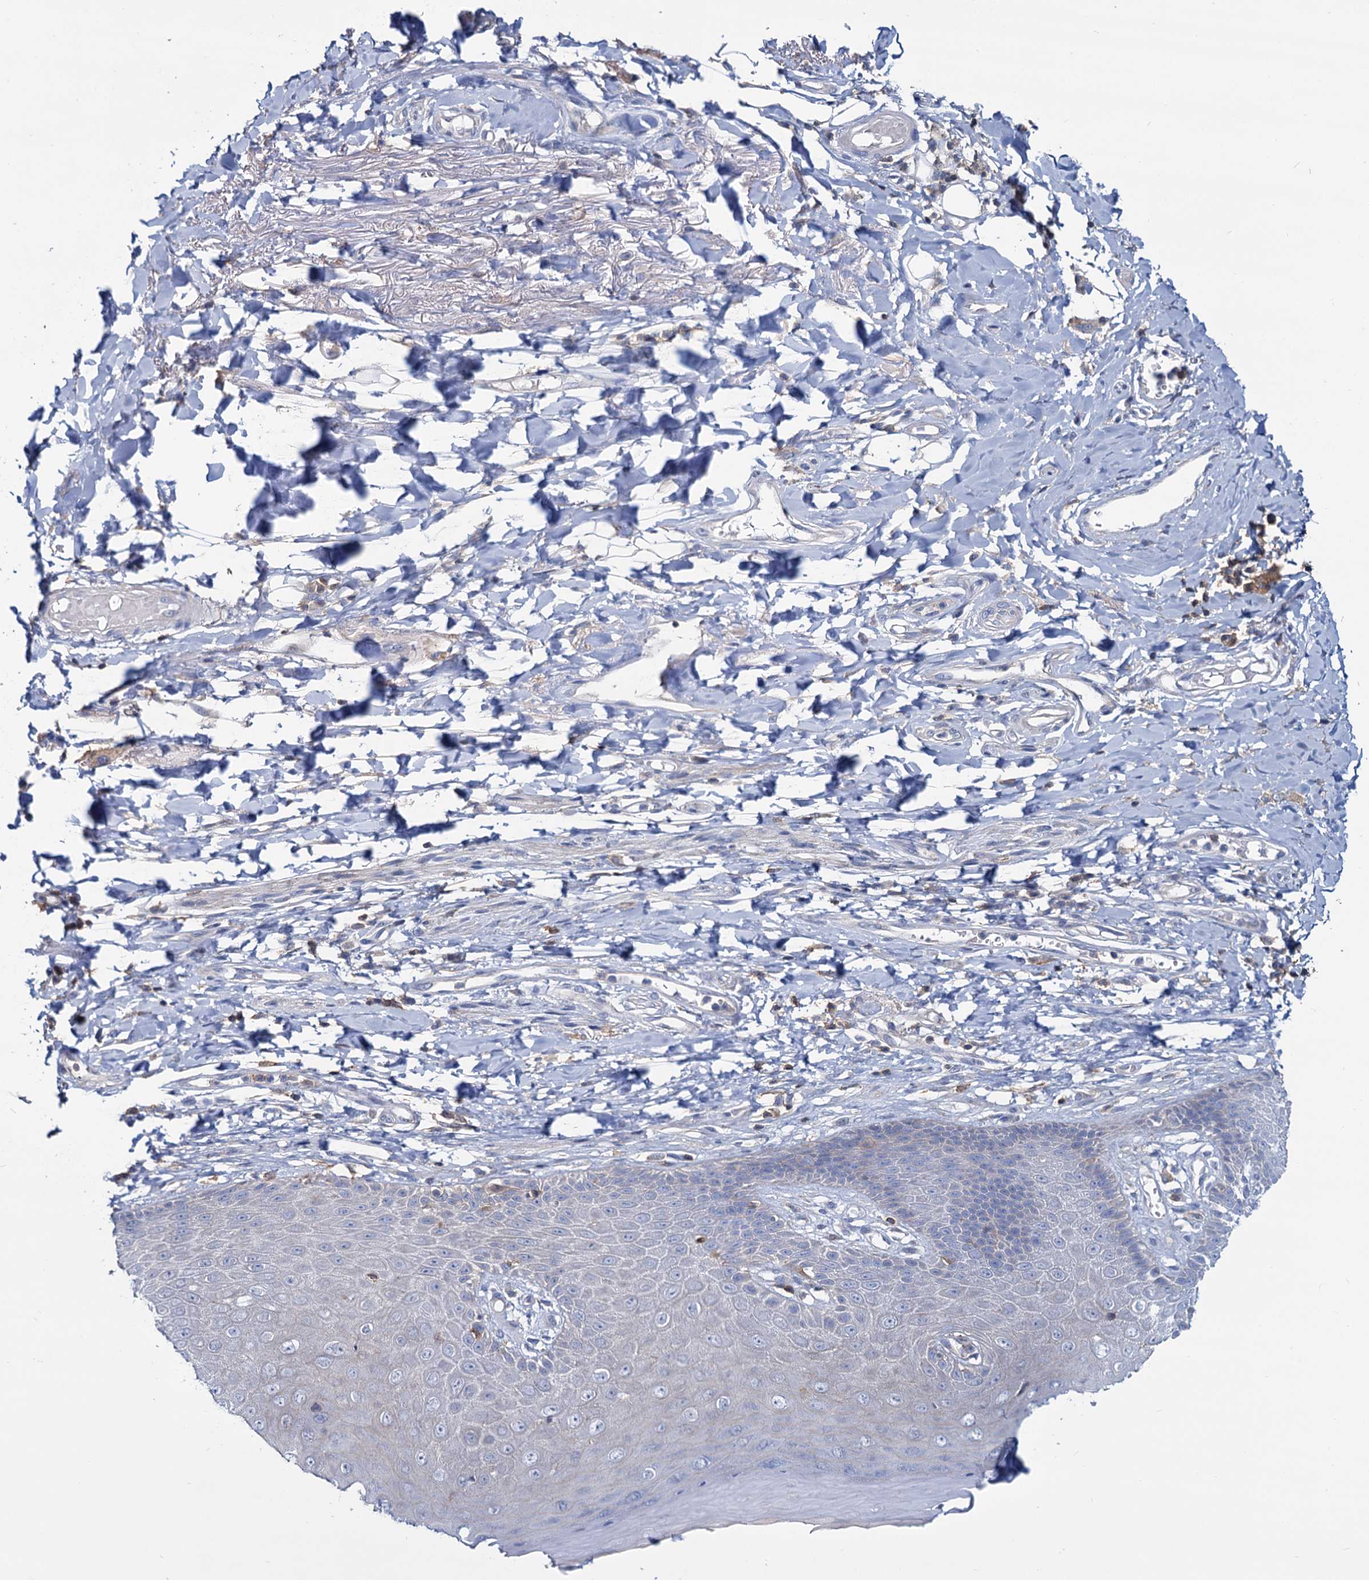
{"staining": {"intensity": "moderate", "quantity": "<25%", "location": "cytoplasmic/membranous"}, "tissue": "skin", "cell_type": "Epidermal cells", "image_type": "normal", "snomed": [{"axis": "morphology", "description": "Normal tissue, NOS"}, {"axis": "topography", "description": "Anal"}], "caption": "Moderate cytoplasmic/membranous positivity is present in about <25% of epidermal cells in normal skin.", "gene": "LRCH4", "patient": {"sex": "male", "age": 78}}